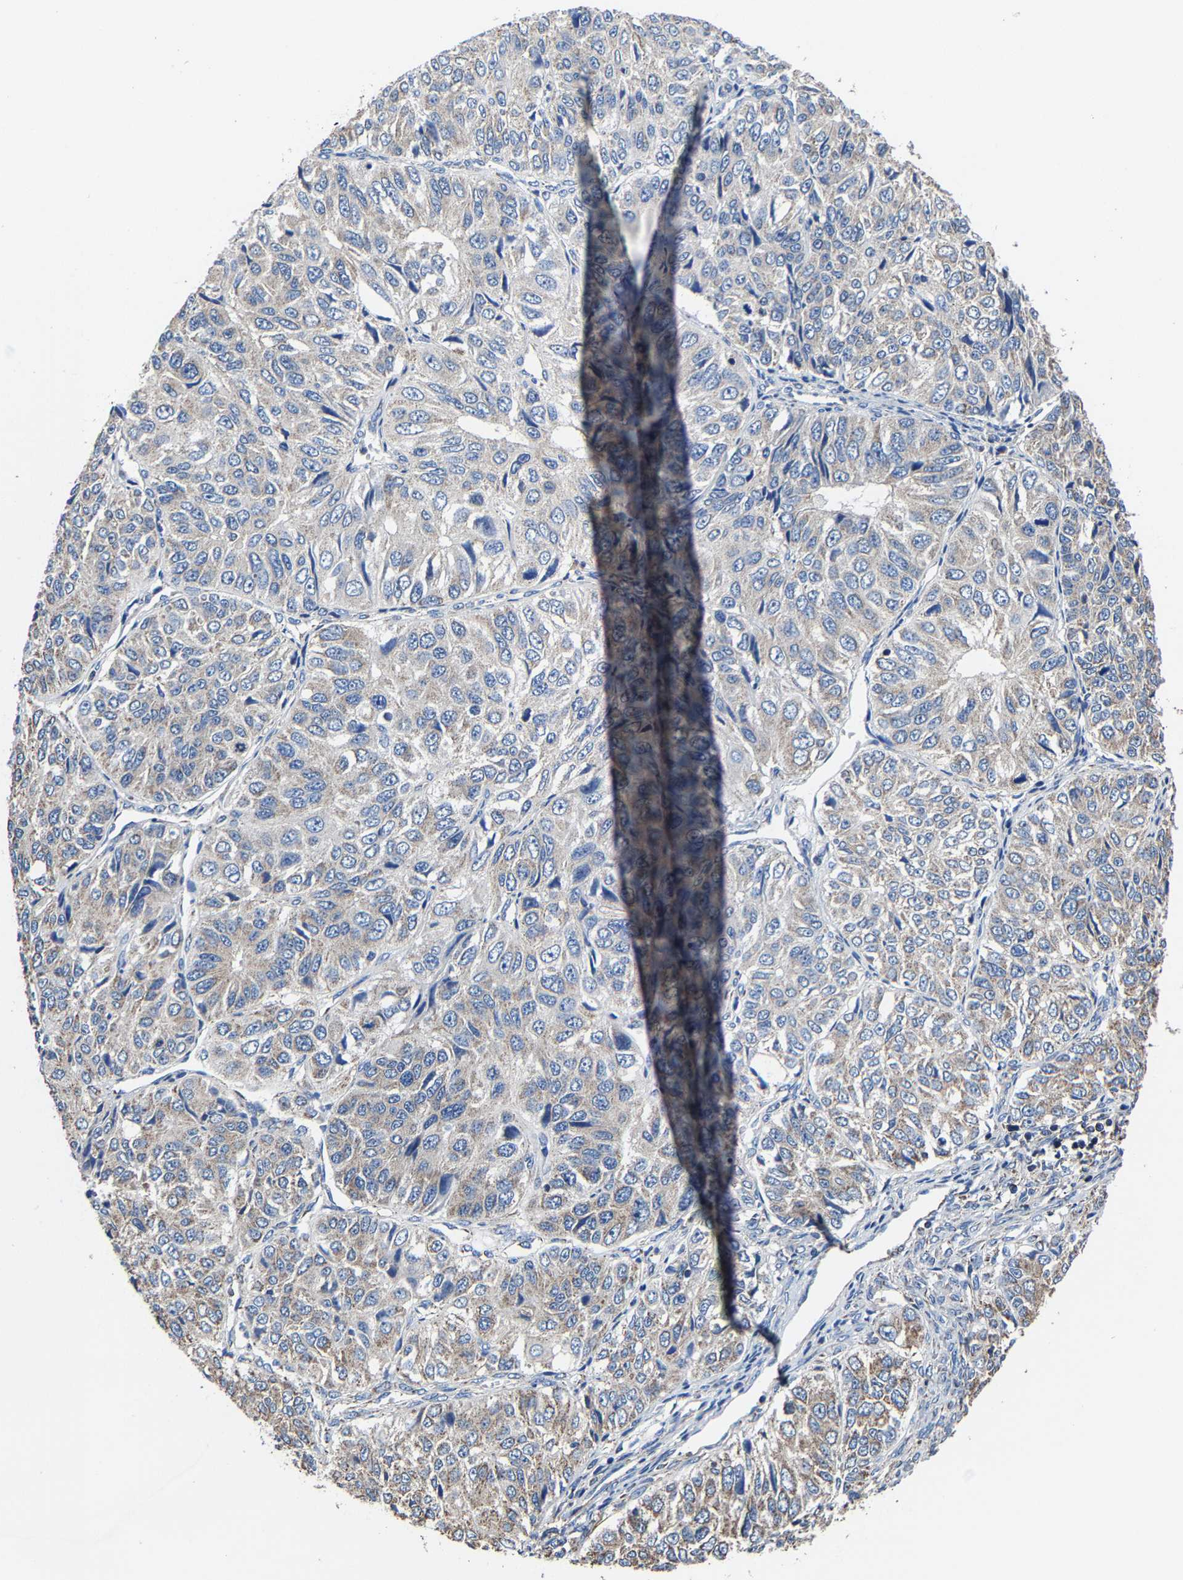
{"staining": {"intensity": "weak", "quantity": "25%-75%", "location": "cytoplasmic/membranous"}, "tissue": "ovarian cancer", "cell_type": "Tumor cells", "image_type": "cancer", "snomed": [{"axis": "morphology", "description": "Carcinoma, endometroid"}, {"axis": "topography", "description": "Ovary"}], "caption": "Brown immunohistochemical staining in endometroid carcinoma (ovarian) reveals weak cytoplasmic/membranous staining in about 25%-75% of tumor cells.", "gene": "ZCCHC7", "patient": {"sex": "female", "age": 51}}